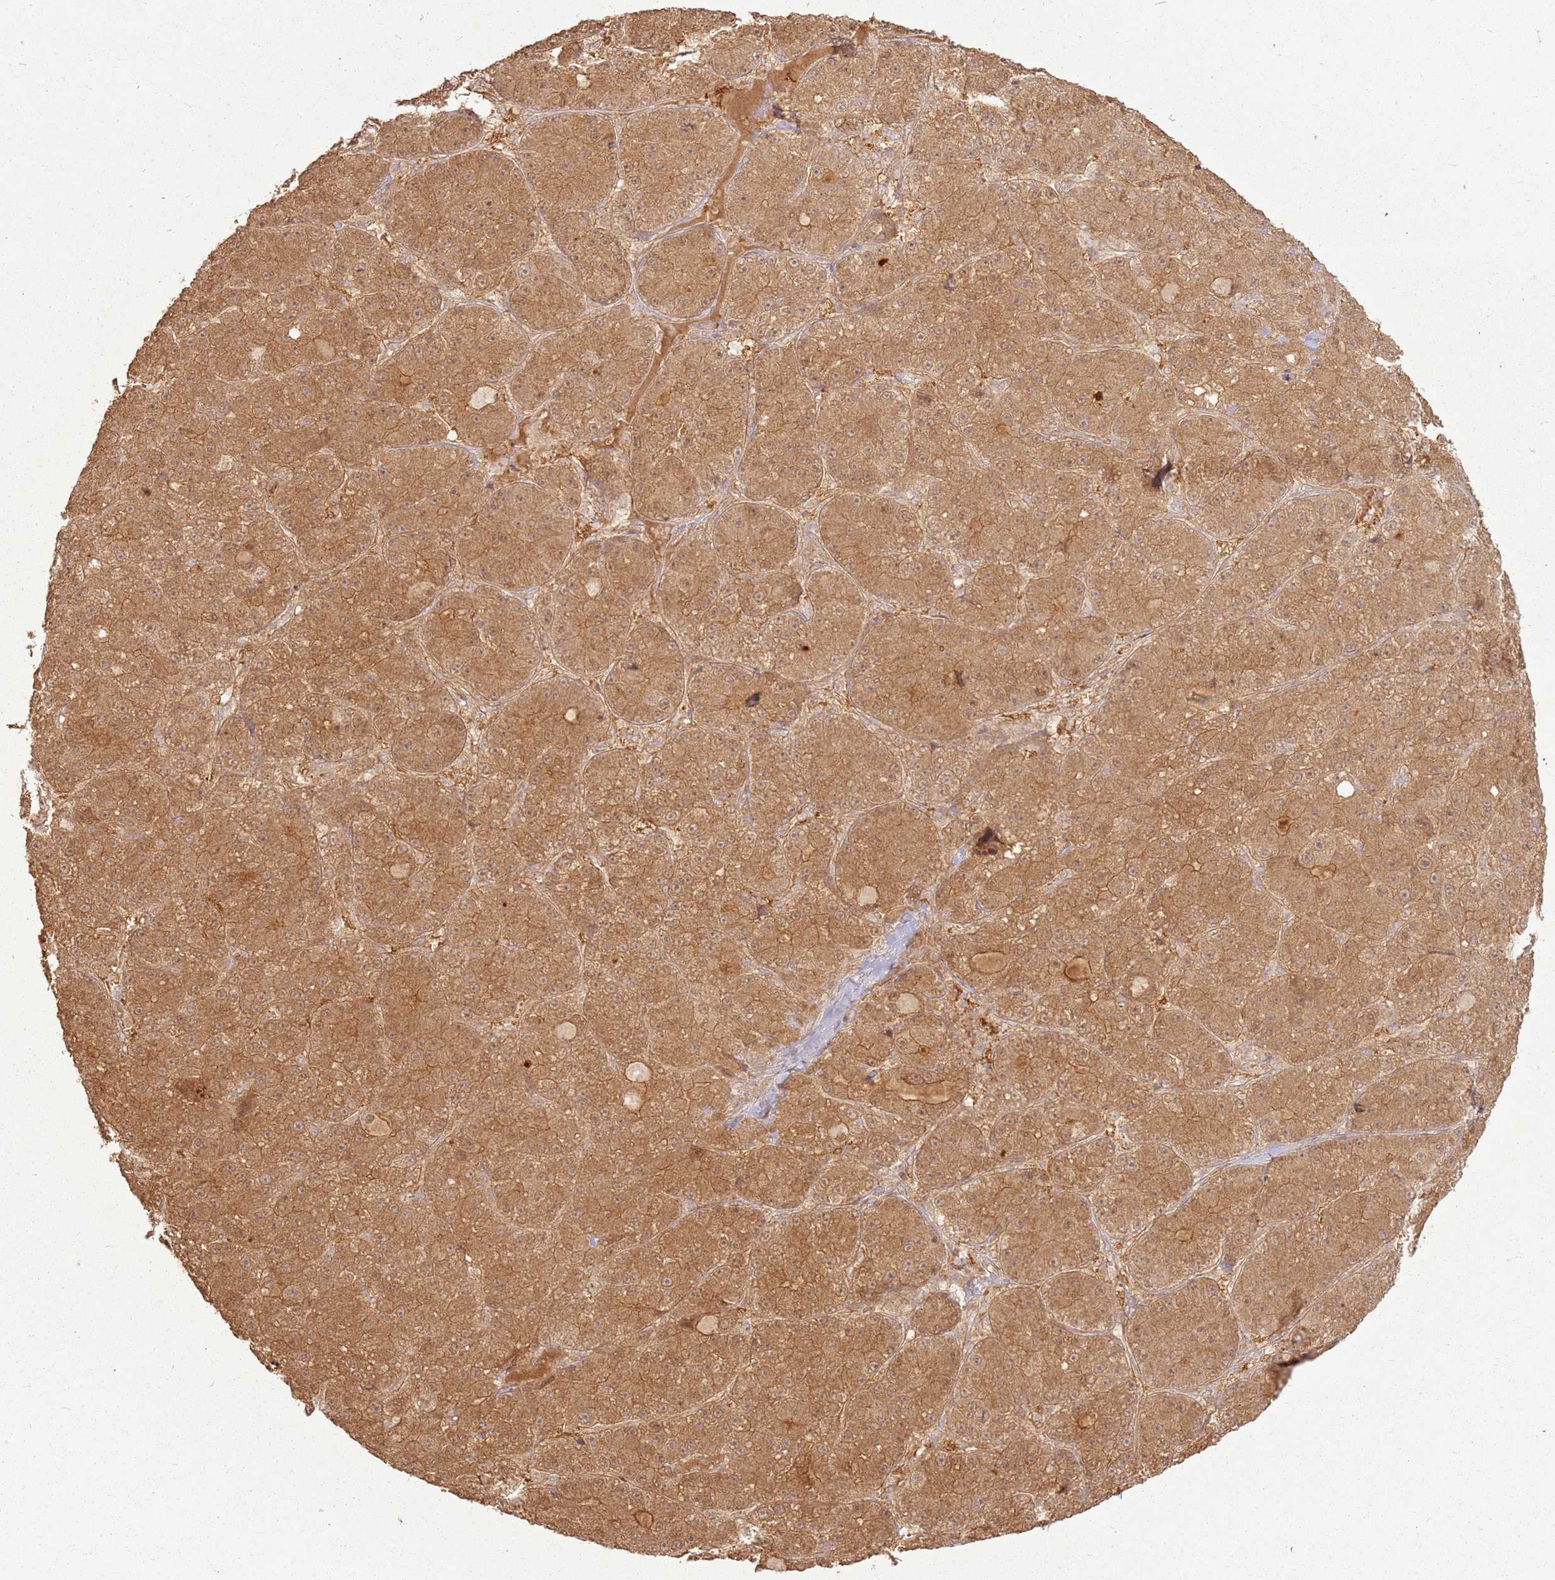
{"staining": {"intensity": "moderate", "quantity": ">75%", "location": "cytoplasmic/membranous"}, "tissue": "liver cancer", "cell_type": "Tumor cells", "image_type": "cancer", "snomed": [{"axis": "morphology", "description": "Carcinoma, Hepatocellular, NOS"}, {"axis": "topography", "description": "Liver"}], "caption": "Immunohistochemistry micrograph of neoplastic tissue: human liver cancer (hepatocellular carcinoma) stained using immunohistochemistry exhibits medium levels of moderate protein expression localized specifically in the cytoplasmic/membranous of tumor cells, appearing as a cytoplasmic/membranous brown color.", "gene": "ZNF776", "patient": {"sex": "male", "age": 67}}